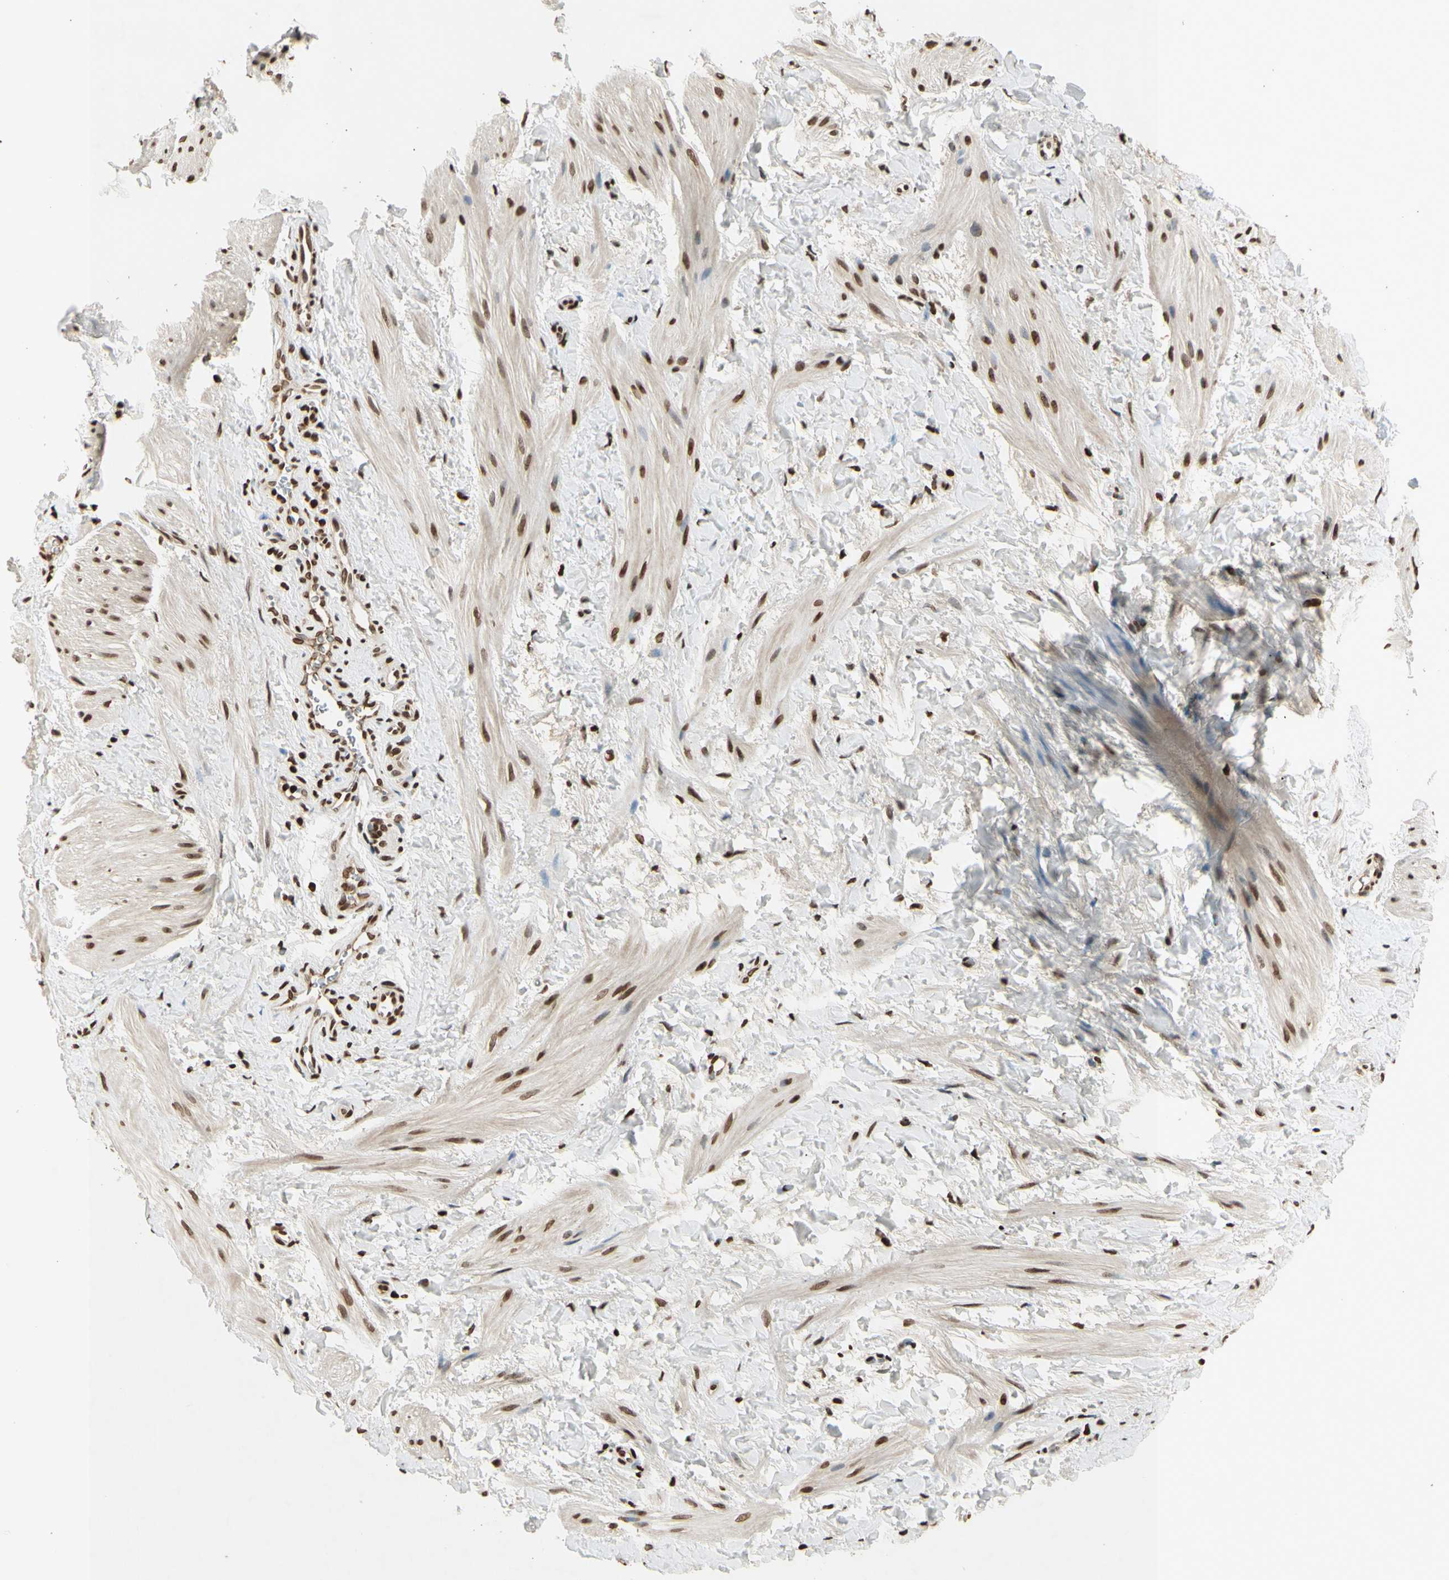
{"staining": {"intensity": "moderate", "quantity": ">75%", "location": "nuclear"}, "tissue": "smooth muscle", "cell_type": "Smooth muscle cells", "image_type": "normal", "snomed": [{"axis": "morphology", "description": "Normal tissue, NOS"}, {"axis": "topography", "description": "Smooth muscle"}], "caption": "Immunohistochemistry (IHC) histopathology image of unremarkable smooth muscle: smooth muscle stained using IHC demonstrates medium levels of moderate protein expression localized specifically in the nuclear of smooth muscle cells, appearing as a nuclear brown color.", "gene": "RORA", "patient": {"sex": "male", "age": 16}}